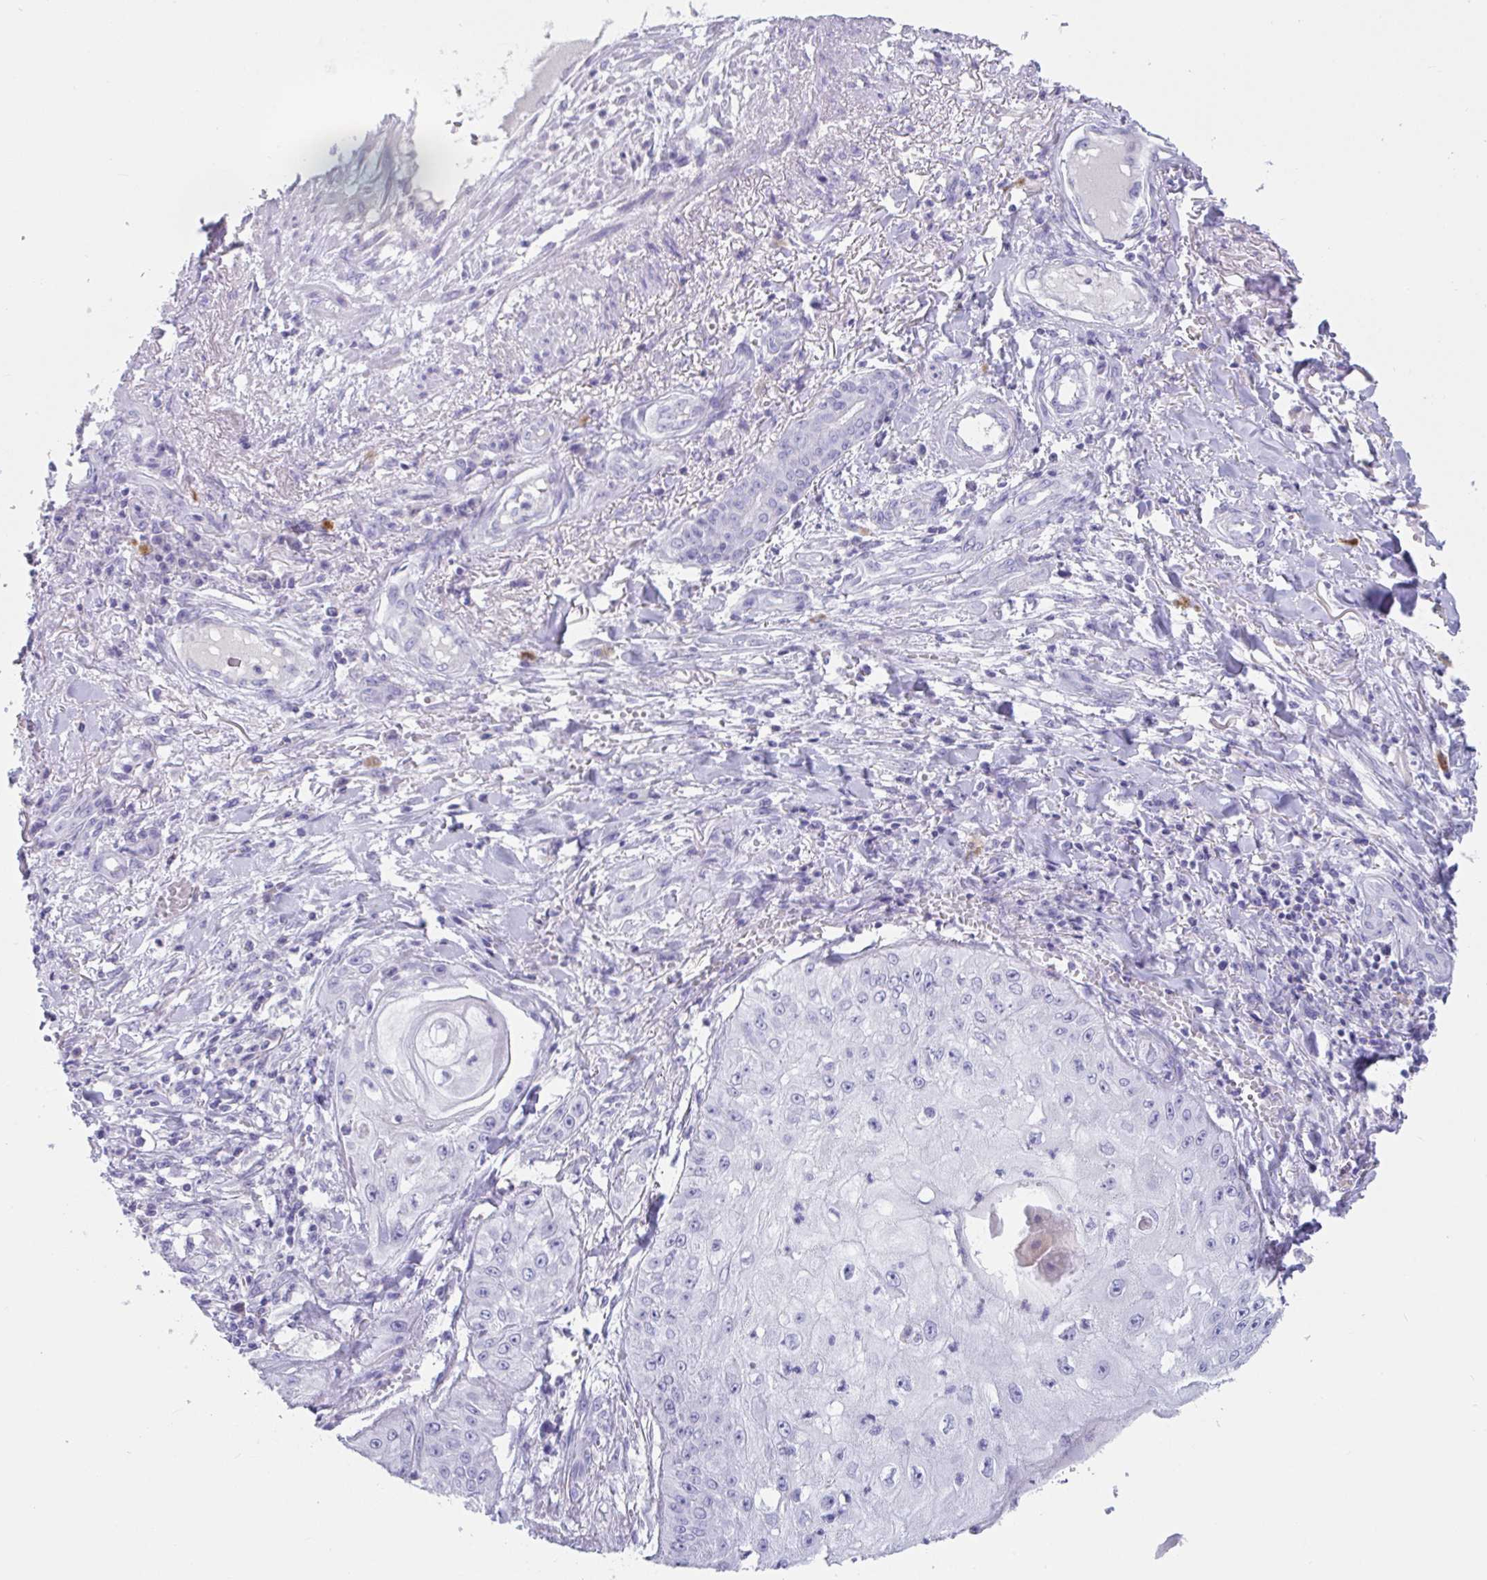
{"staining": {"intensity": "negative", "quantity": "none", "location": "none"}, "tissue": "skin cancer", "cell_type": "Tumor cells", "image_type": "cancer", "snomed": [{"axis": "morphology", "description": "Squamous cell carcinoma, NOS"}, {"axis": "topography", "description": "Skin"}], "caption": "High power microscopy image of an immunohistochemistry (IHC) photomicrograph of skin squamous cell carcinoma, revealing no significant positivity in tumor cells.", "gene": "PLA2G1B", "patient": {"sex": "male", "age": 70}}